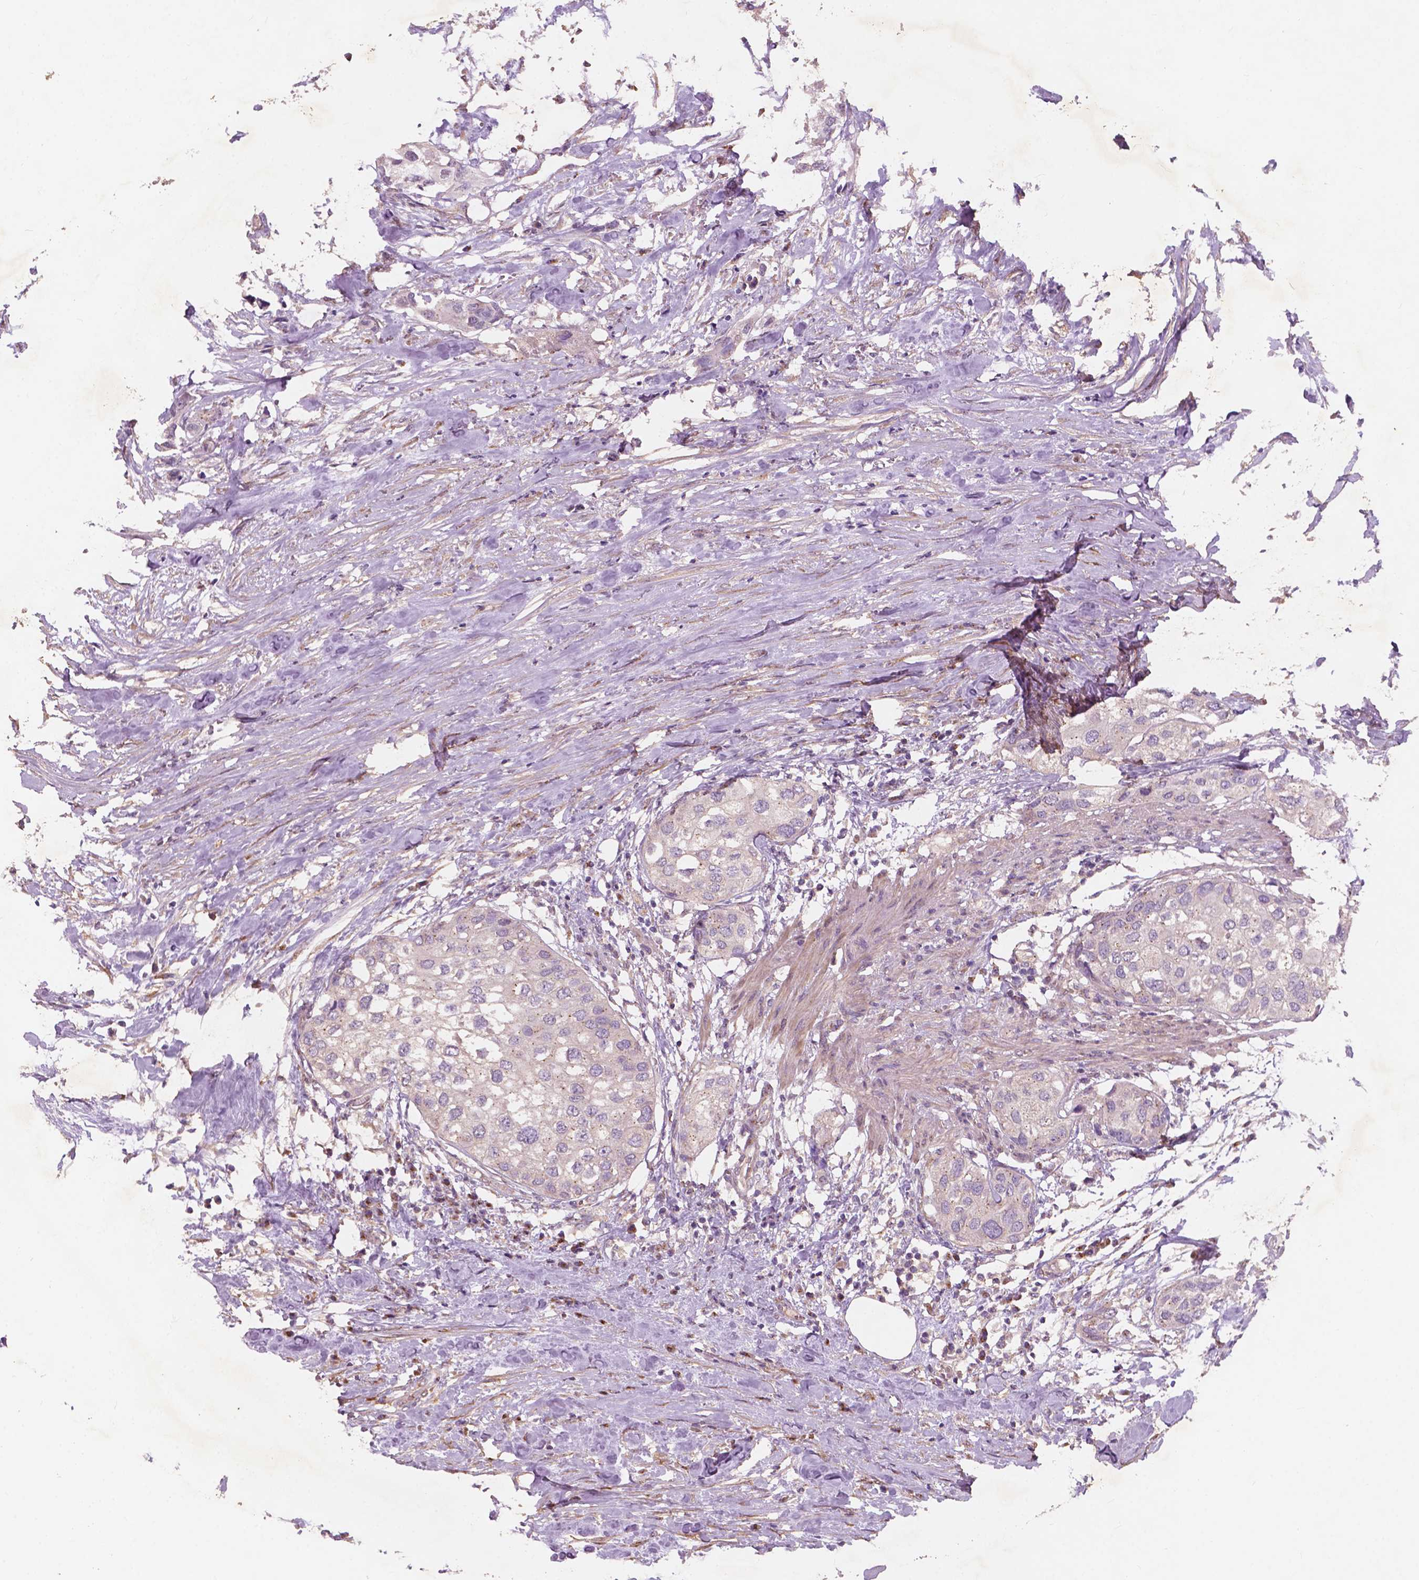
{"staining": {"intensity": "negative", "quantity": "none", "location": "none"}, "tissue": "urothelial cancer", "cell_type": "Tumor cells", "image_type": "cancer", "snomed": [{"axis": "morphology", "description": "Urothelial carcinoma, High grade"}, {"axis": "topography", "description": "Urinary bladder"}], "caption": "A histopathology image of human urothelial carcinoma (high-grade) is negative for staining in tumor cells.", "gene": "CHPT1", "patient": {"sex": "male", "age": 64}}